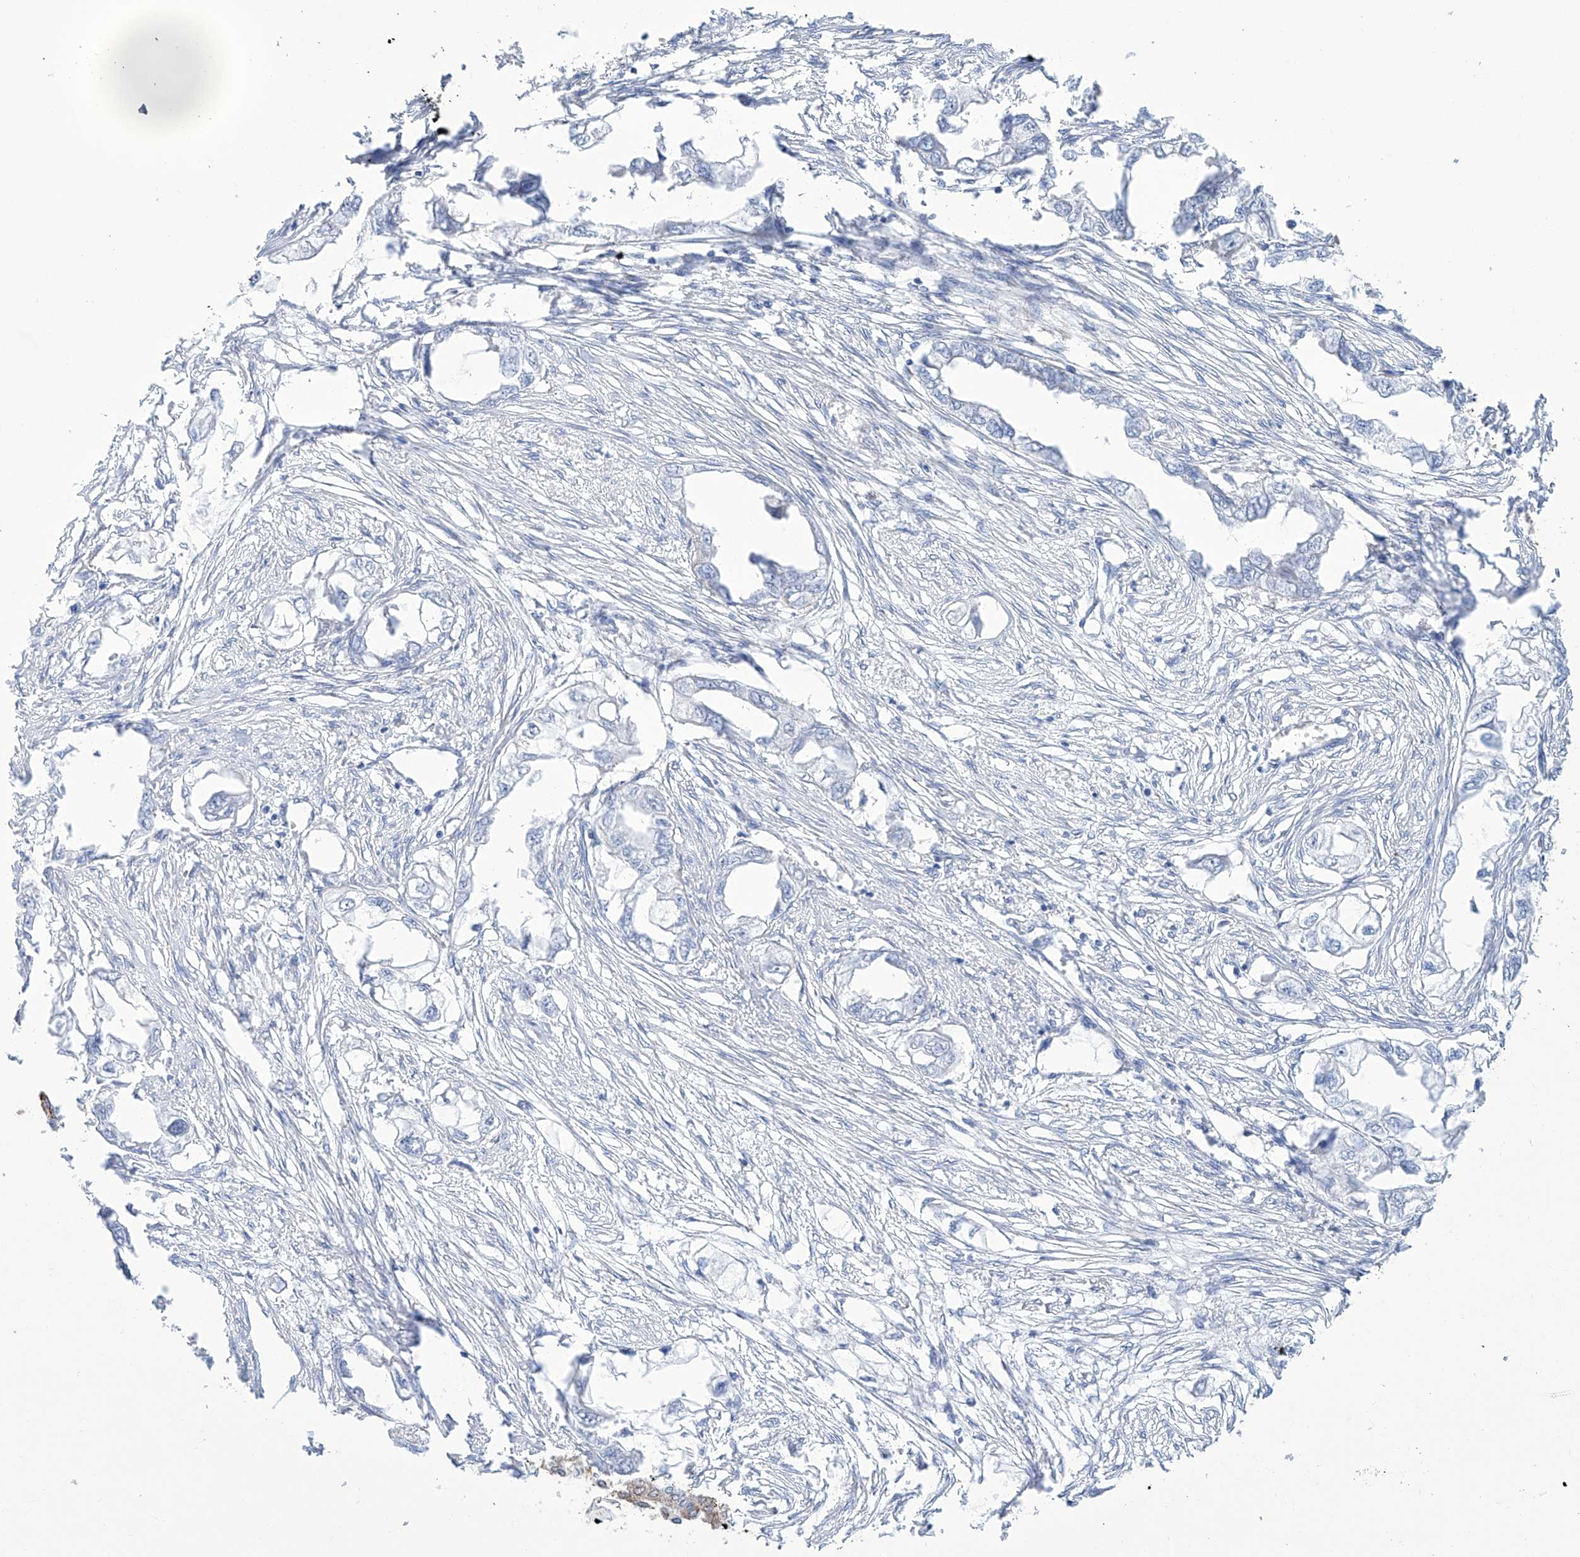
{"staining": {"intensity": "negative", "quantity": "none", "location": "none"}, "tissue": "endometrial cancer", "cell_type": "Tumor cells", "image_type": "cancer", "snomed": [{"axis": "morphology", "description": "Adenocarcinoma, NOS"}, {"axis": "morphology", "description": "Adenocarcinoma, metastatic, NOS"}, {"axis": "topography", "description": "Adipose tissue"}, {"axis": "topography", "description": "Endometrium"}], "caption": "The immunohistochemistry (IHC) photomicrograph has no significant expression in tumor cells of adenocarcinoma (endometrial) tissue.", "gene": "ALDH6A1", "patient": {"sex": "female", "age": 67}}